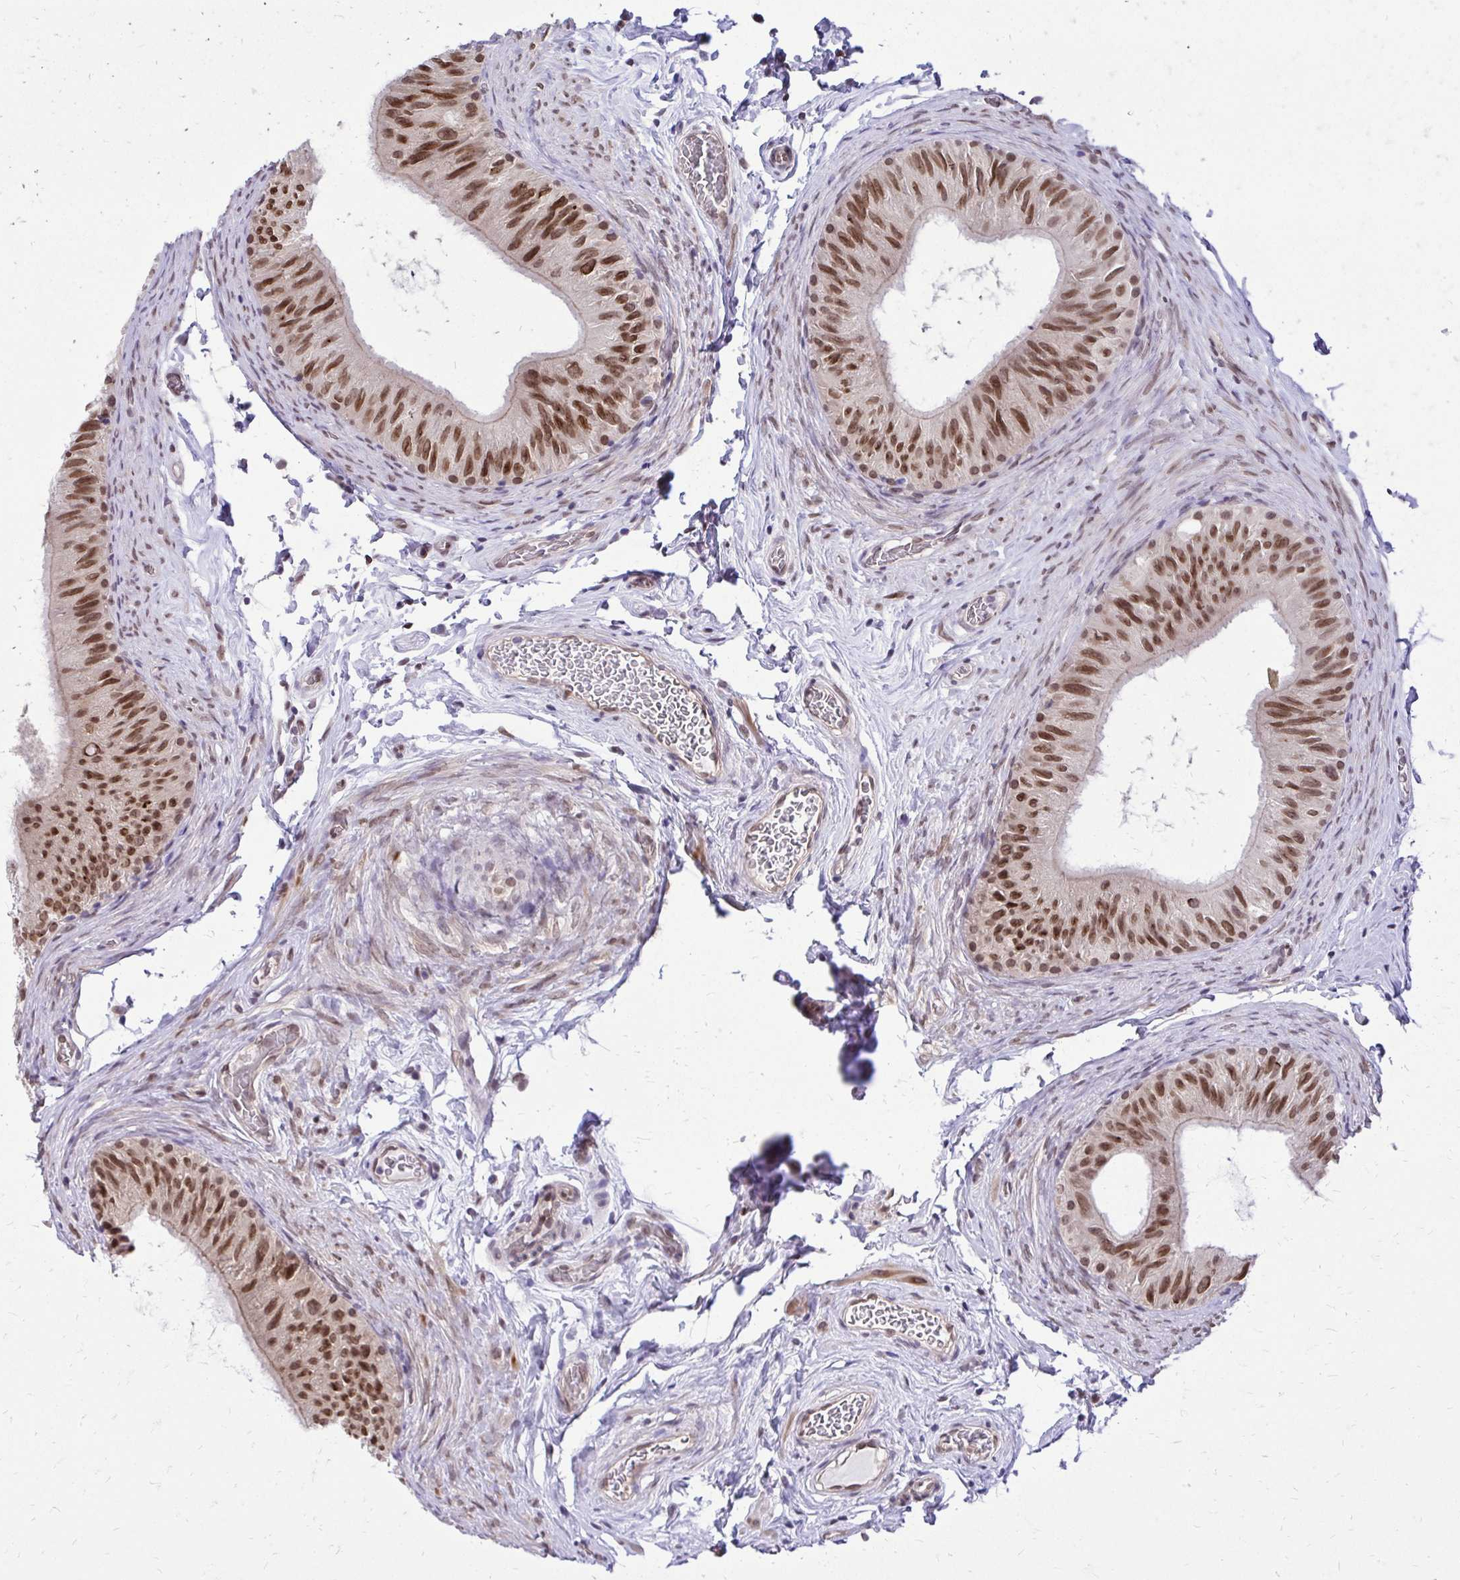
{"staining": {"intensity": "strong", "quantity": ">75%", "location": "nuclear"}, "tissue": "epididymis", "cell_type": "Glandular cells", "image_type": "normal", "snomed": [{"axis": "morphology", "description": "Normal tissue, NOS"}, {"axis": "topography", "description": "Epididymis, spermatic cord, NOS"}, {"axis": "topography", "description": "Epididymis"}], "caption": "Protein staining exhibits strong nuclear expression in approximately >75% of glandular cells in benign epididymis. Using DAB (3,3'-diaminobenzidine) (brown) and hematoxylin (blue) stains, captured at high magnification using brightfield microscopy.", "gene": "BANF1", "patient": {"sex": "male", "age": 31}}